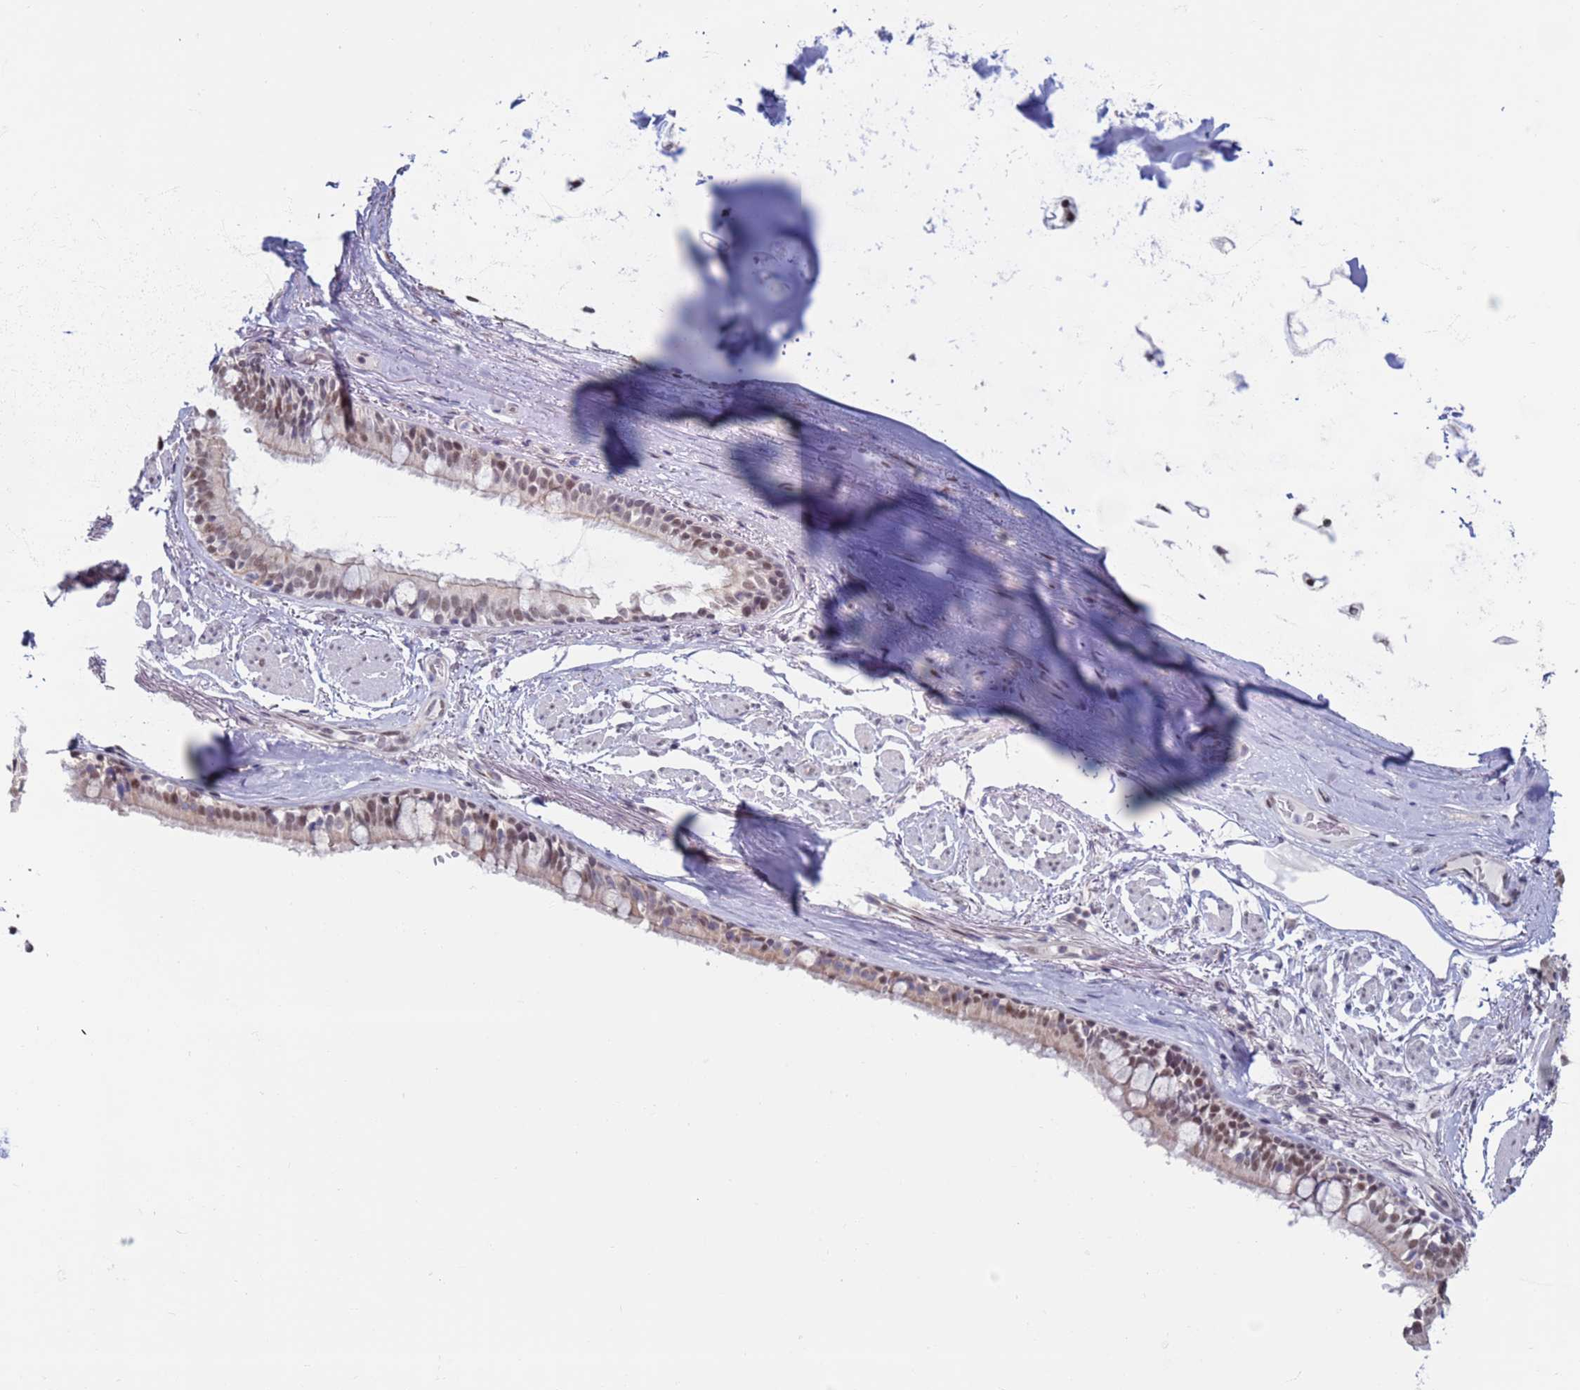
{"staining": {"intensity": "moderate", "quantity": ">75%", "location": "nuclear"}, "tissue": "bronchus", "cell_type": "Respiratory epithelial cells", "image_type": "normal", "snomed": [{"axis": "morphology", "description": "Normal tissue, NOS"}, {"axis": "topography", "description": "Bronchus"}], "caption": "Brown immunohistochemical staining in normal human bronchus demonstrates moderate nuclear staining in about >75% of respiratory epithelial cells.", "gene": "SAE1", "patient": {"sex": "male", "age": 70}}